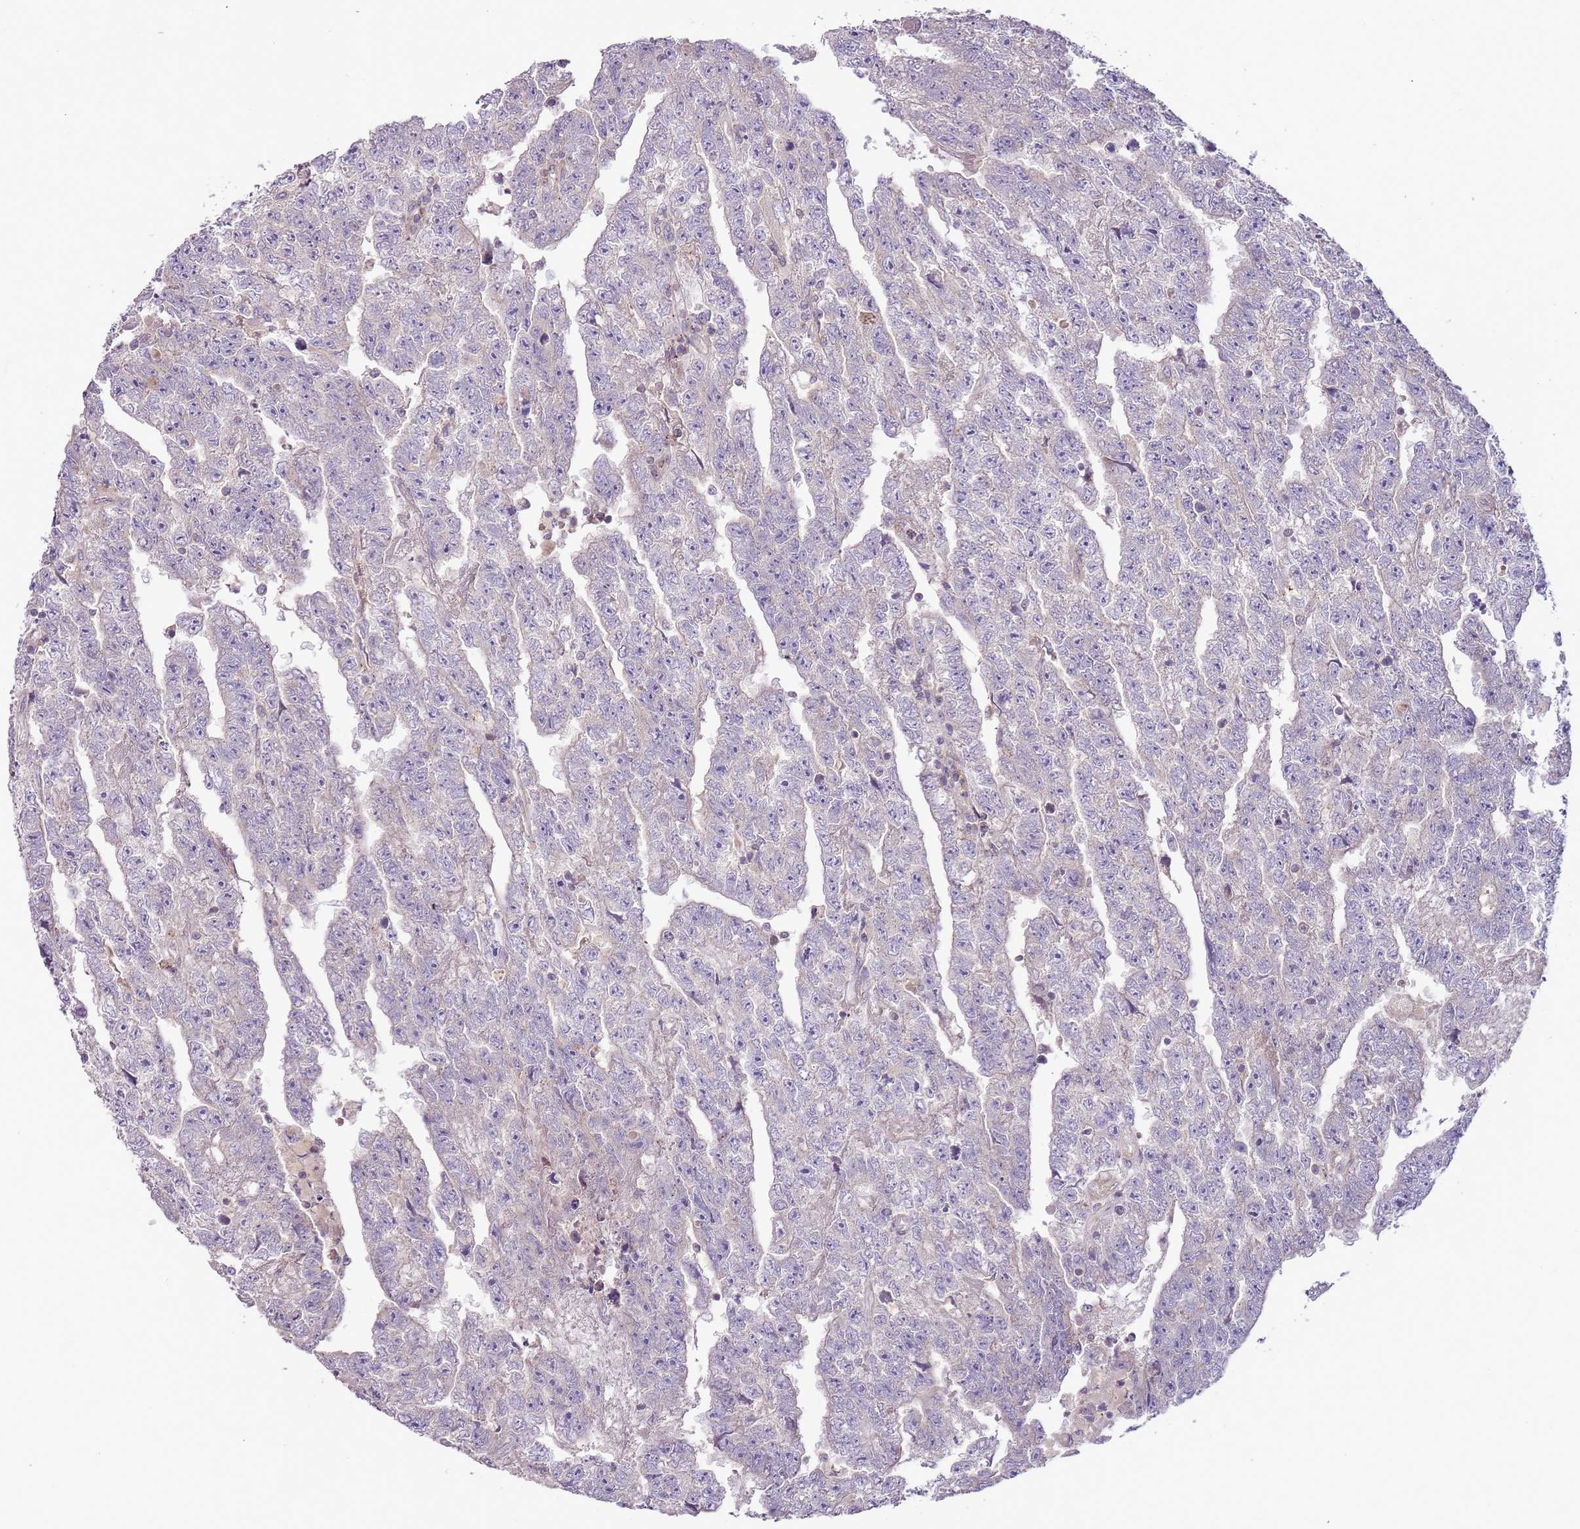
{"staining": {"intensity": "negative", "quantity": "none", "location": "none"}, "tissue": "testis cancer", "cell_type": "Tumor cells", "image_type": "cancer", "snomed": [{"axis": "morphology", "description": "Carcinoma, Embryonal, NOS"}, {"axis": "topography", "description": "Testis"}], "caption": "A high-resolution photomicrograph shows immunohistochemistry (IHC) staining of testis embryonal carcinoma, which exhibits no significant positivity in tumor cells.", "gene": "DTD2", "patient": {"sex": "male", "age": 25}}